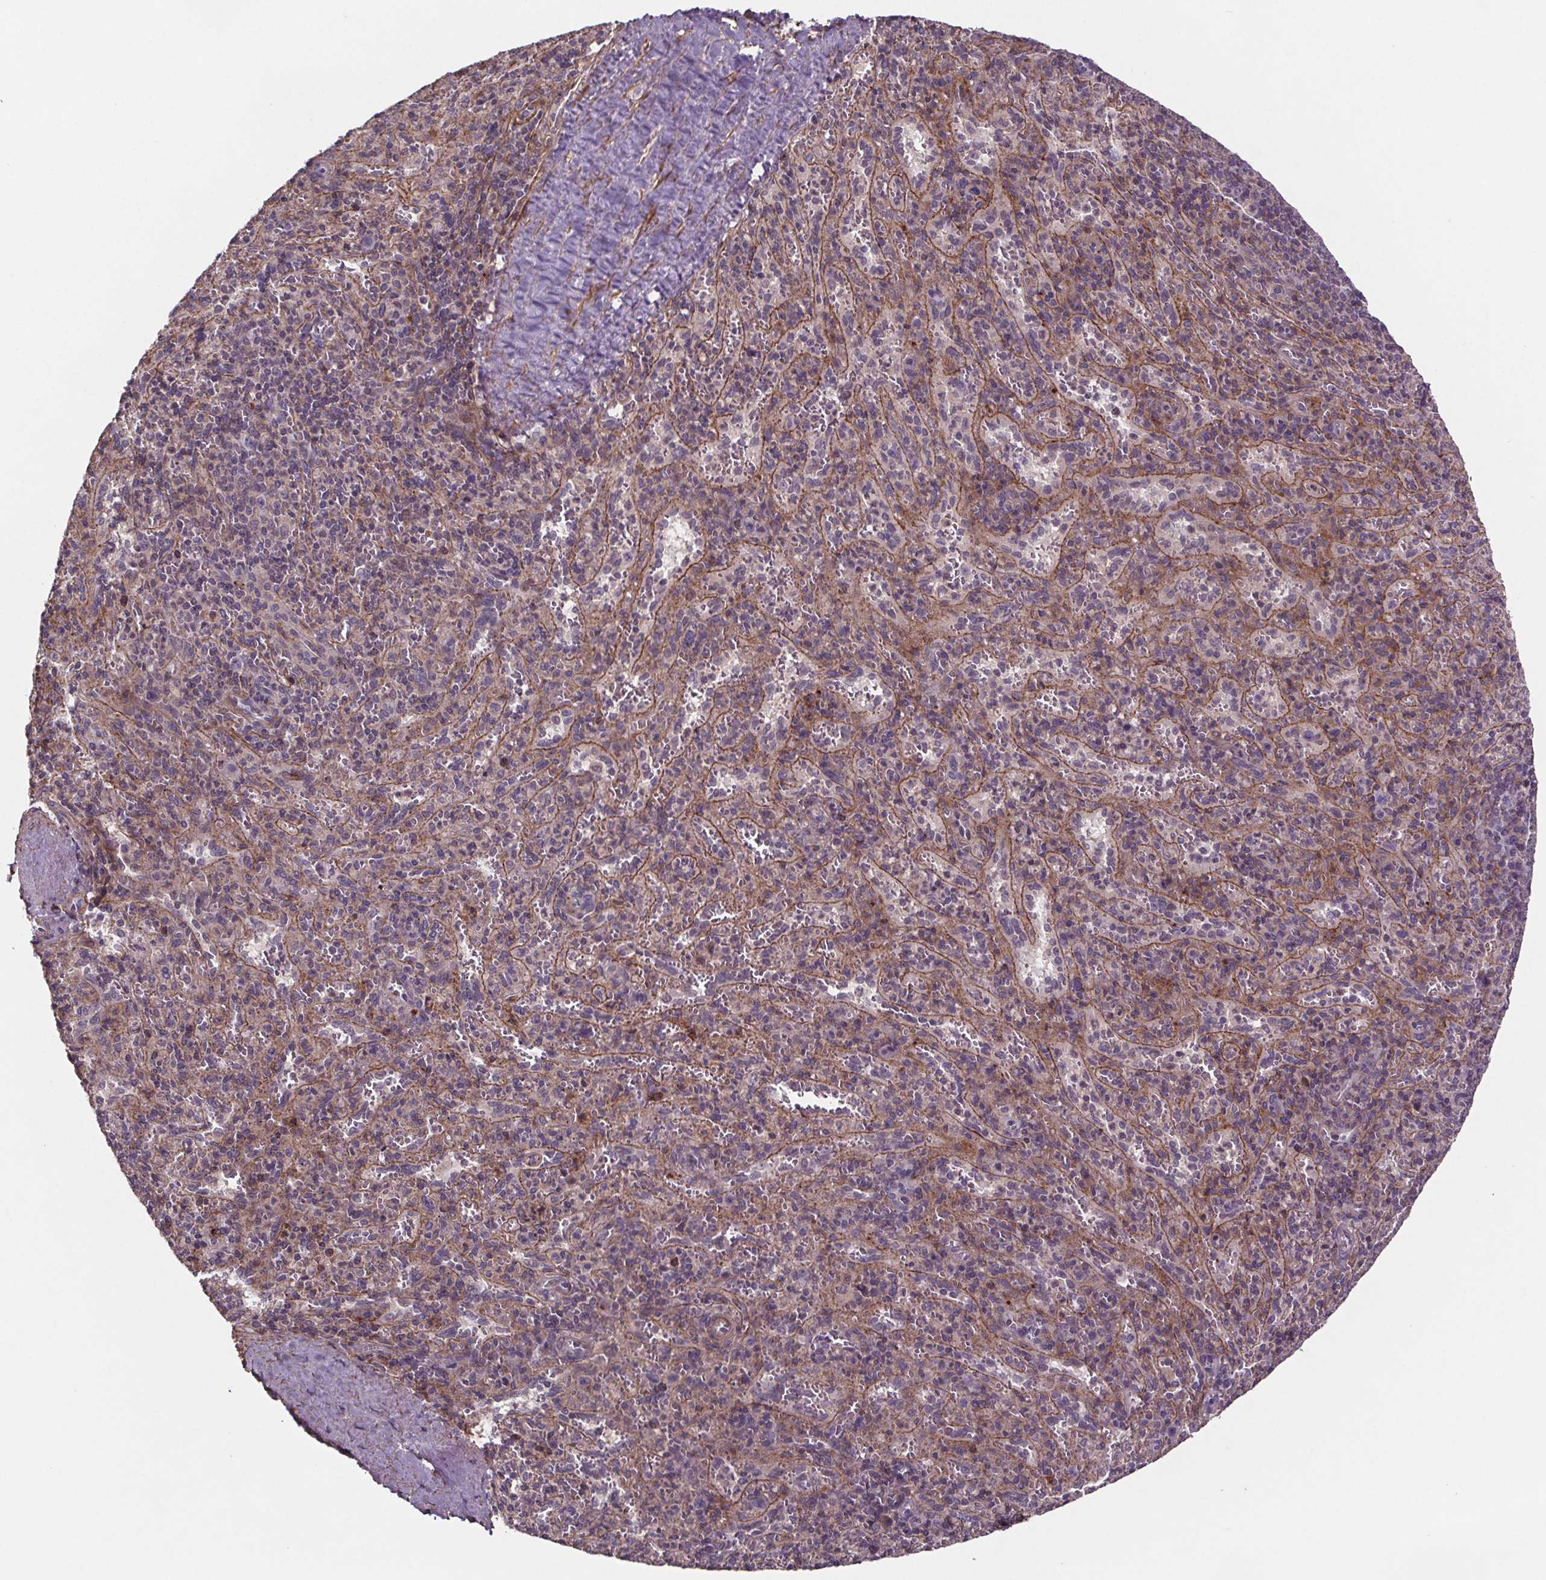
{"staining": {"intensity": "weak", "quantity": ">75%", "location": "cytoplasmic/membranous"}, "tissue": "spleen", "cell_type": "Cells in red pulp", "image_type": "normal", "snomed": [{"axis": "morphology", "description": "Normal tissue, NOS"}, {"axis": "topography", "description": "Spleen"}], "caption": "Immunohistochemical staining of unremarkable spleen shows weak cytoplasmic/membranous protein positivity in approximately >75% of cells in red pulp. The staining was performed using DAB (3,3'-diaminobenzidine), with brown indicating positive protein expression. Nuclei are stained blue with hematoxylin.", "gene": "CLN3", "patient": {"sex": "male", "age": 57}}